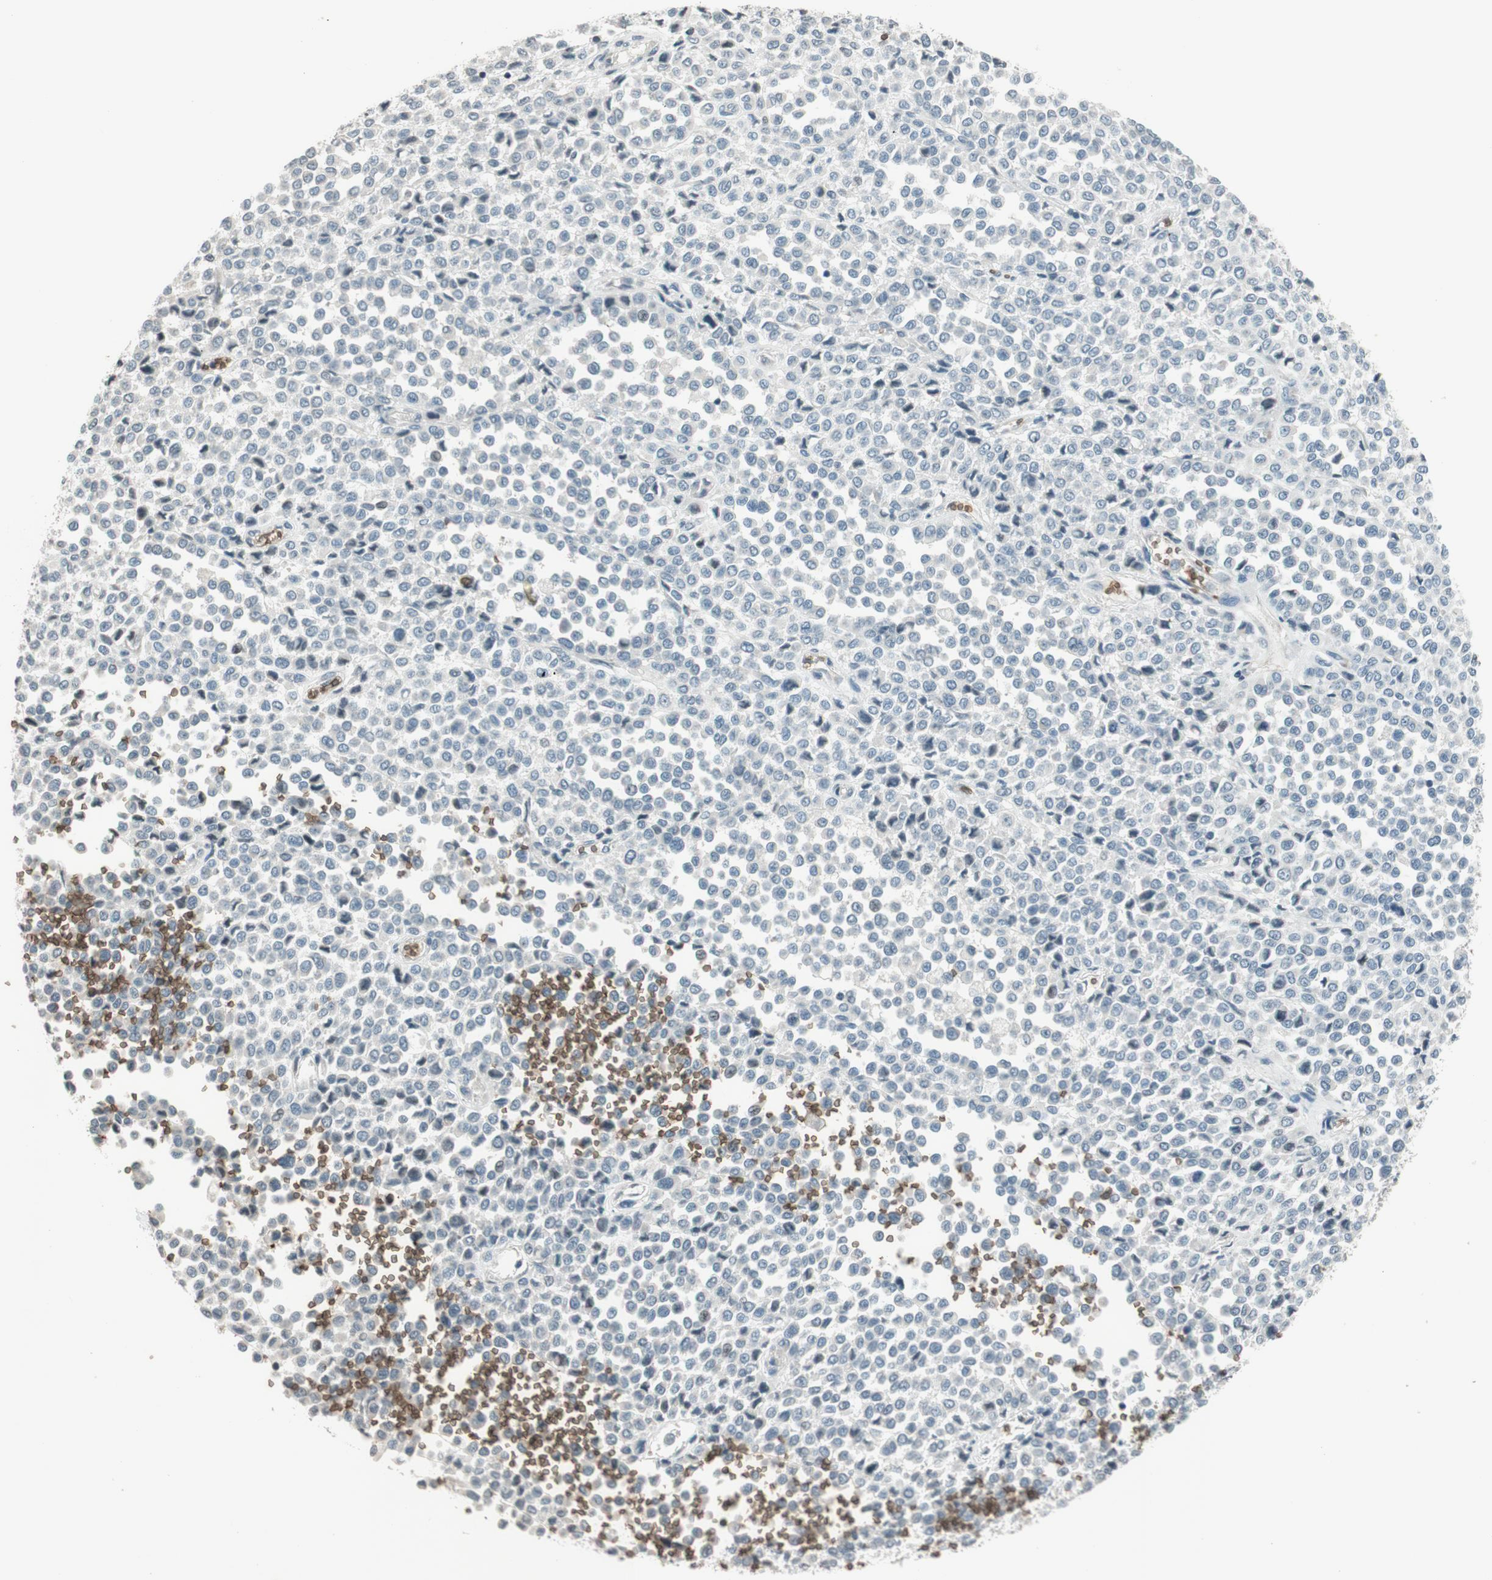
{"staining": {"intensity": "negative", "quantity": "none", "location": "none"}, "tissue": "melanoma", "cell_type": "Tumor cells", "image_type": "cancer", "snomed": [{"axis": "morphology", "description": "Malignant melanoma, Metastatic site"}, {"axis": "topography", "description": "Pancreas"}], "caption": "Protein analysis of melanoma demonstrates no significant expression in tumor cells. Brightfield microscopy of immunohistochemistry (IHC) stained with DAB (3,3'-diaminobenzidine) (brown) and hematoxylin (blue), captured at high magnification.", "gene": "GYPC", "patient": {"sex": "female", "age": 30}}